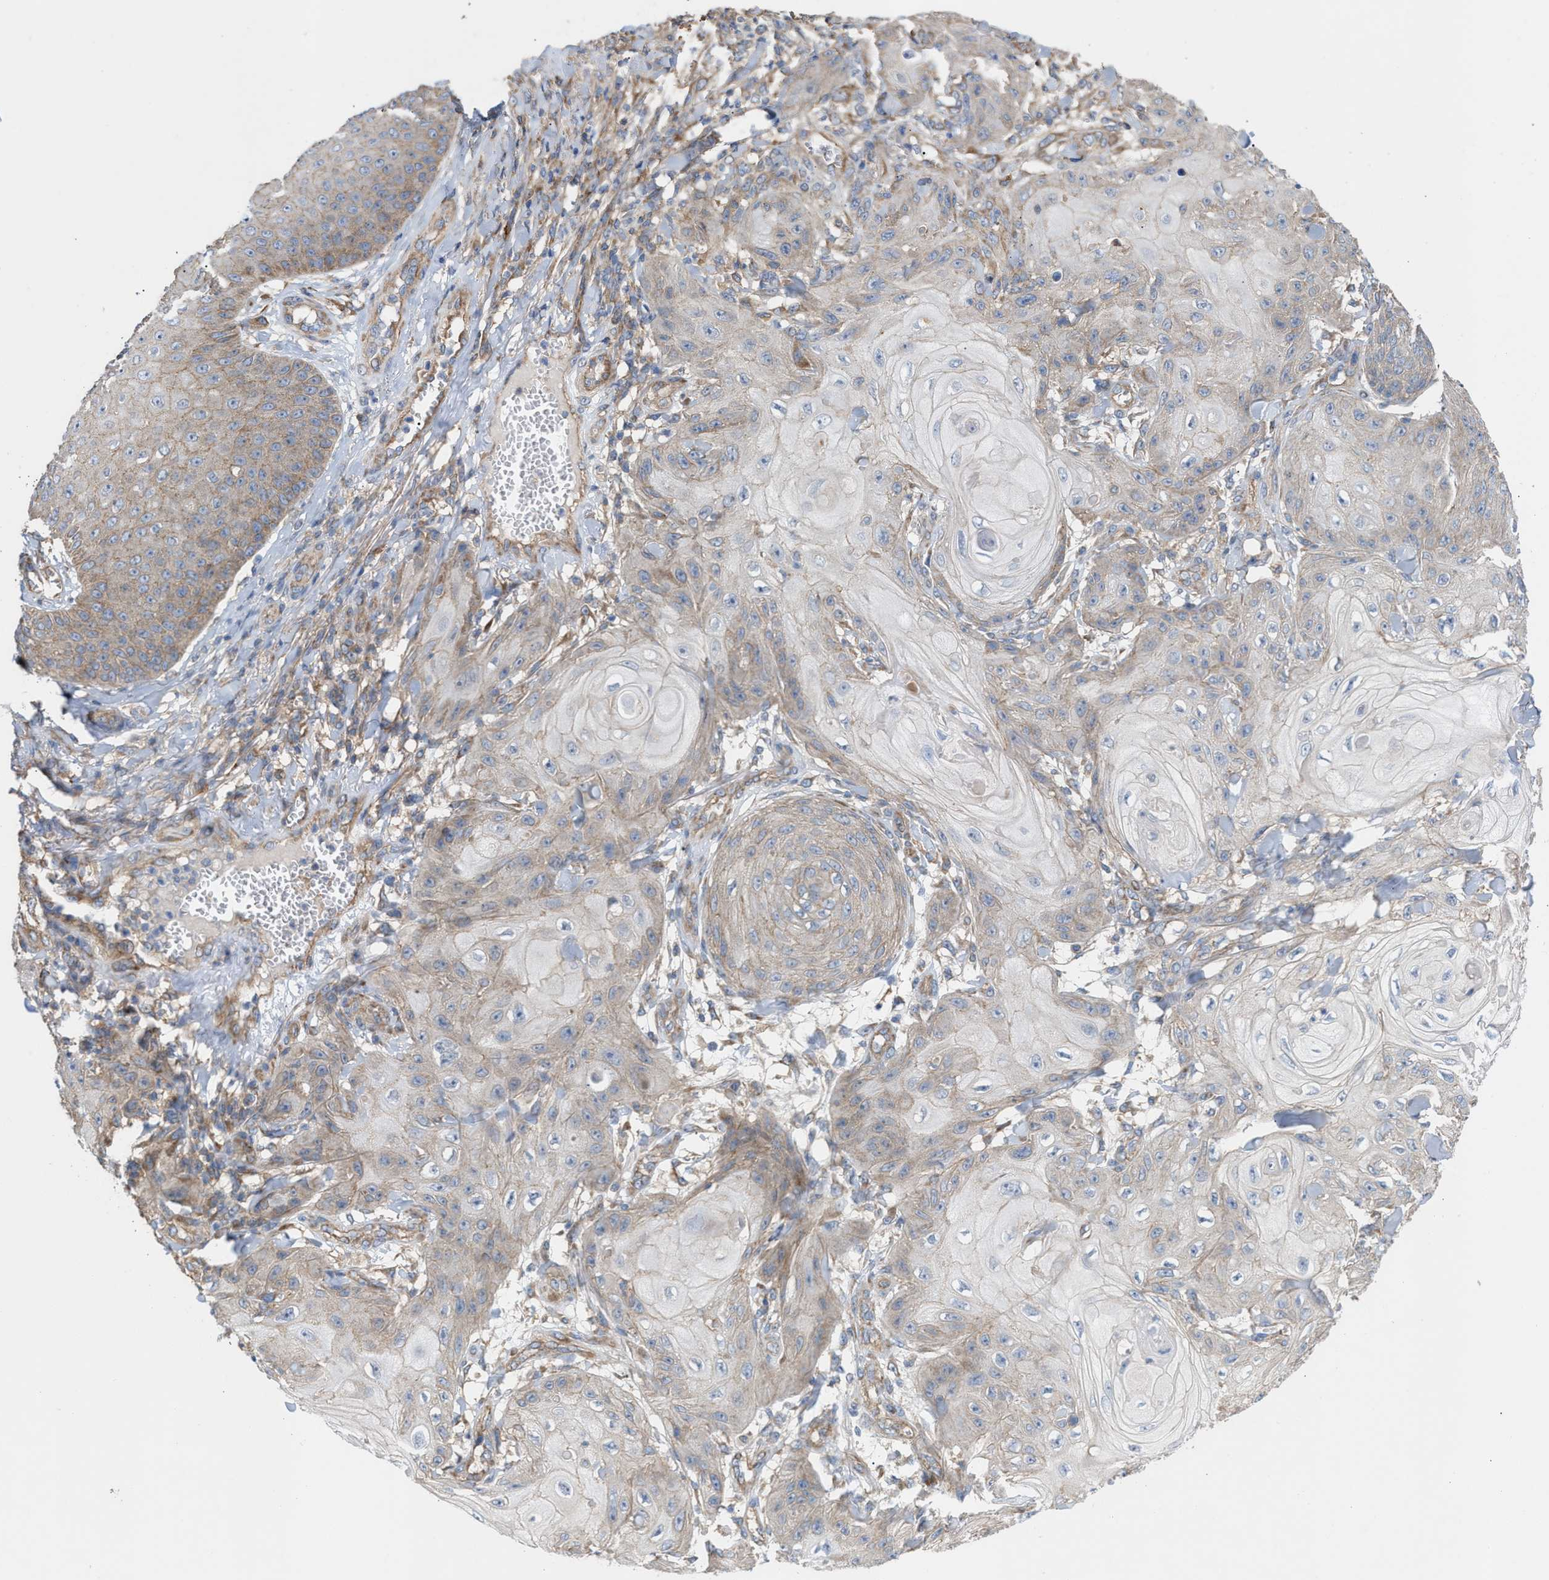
{"staining": {"intensity": "weak", "quantity": "<25%", "location": "cytoplasmic/membranous"}, "tissue": "skin cancer", "cell_type": "Tumor cells", "image_type": "cancer", "snomed": [{"axis": "morphology", "description": "Squamous cell carcinoma, NOS"}, {"axis": "topography", "description": "Skin"}], "caption": "The immunohistochemistry image has no significant expression in tumor cells of skin cancer (squamous cell carcinoma) tissue.", "gene": "OXSM", "patient": {"sex": "male", "age": 74}}